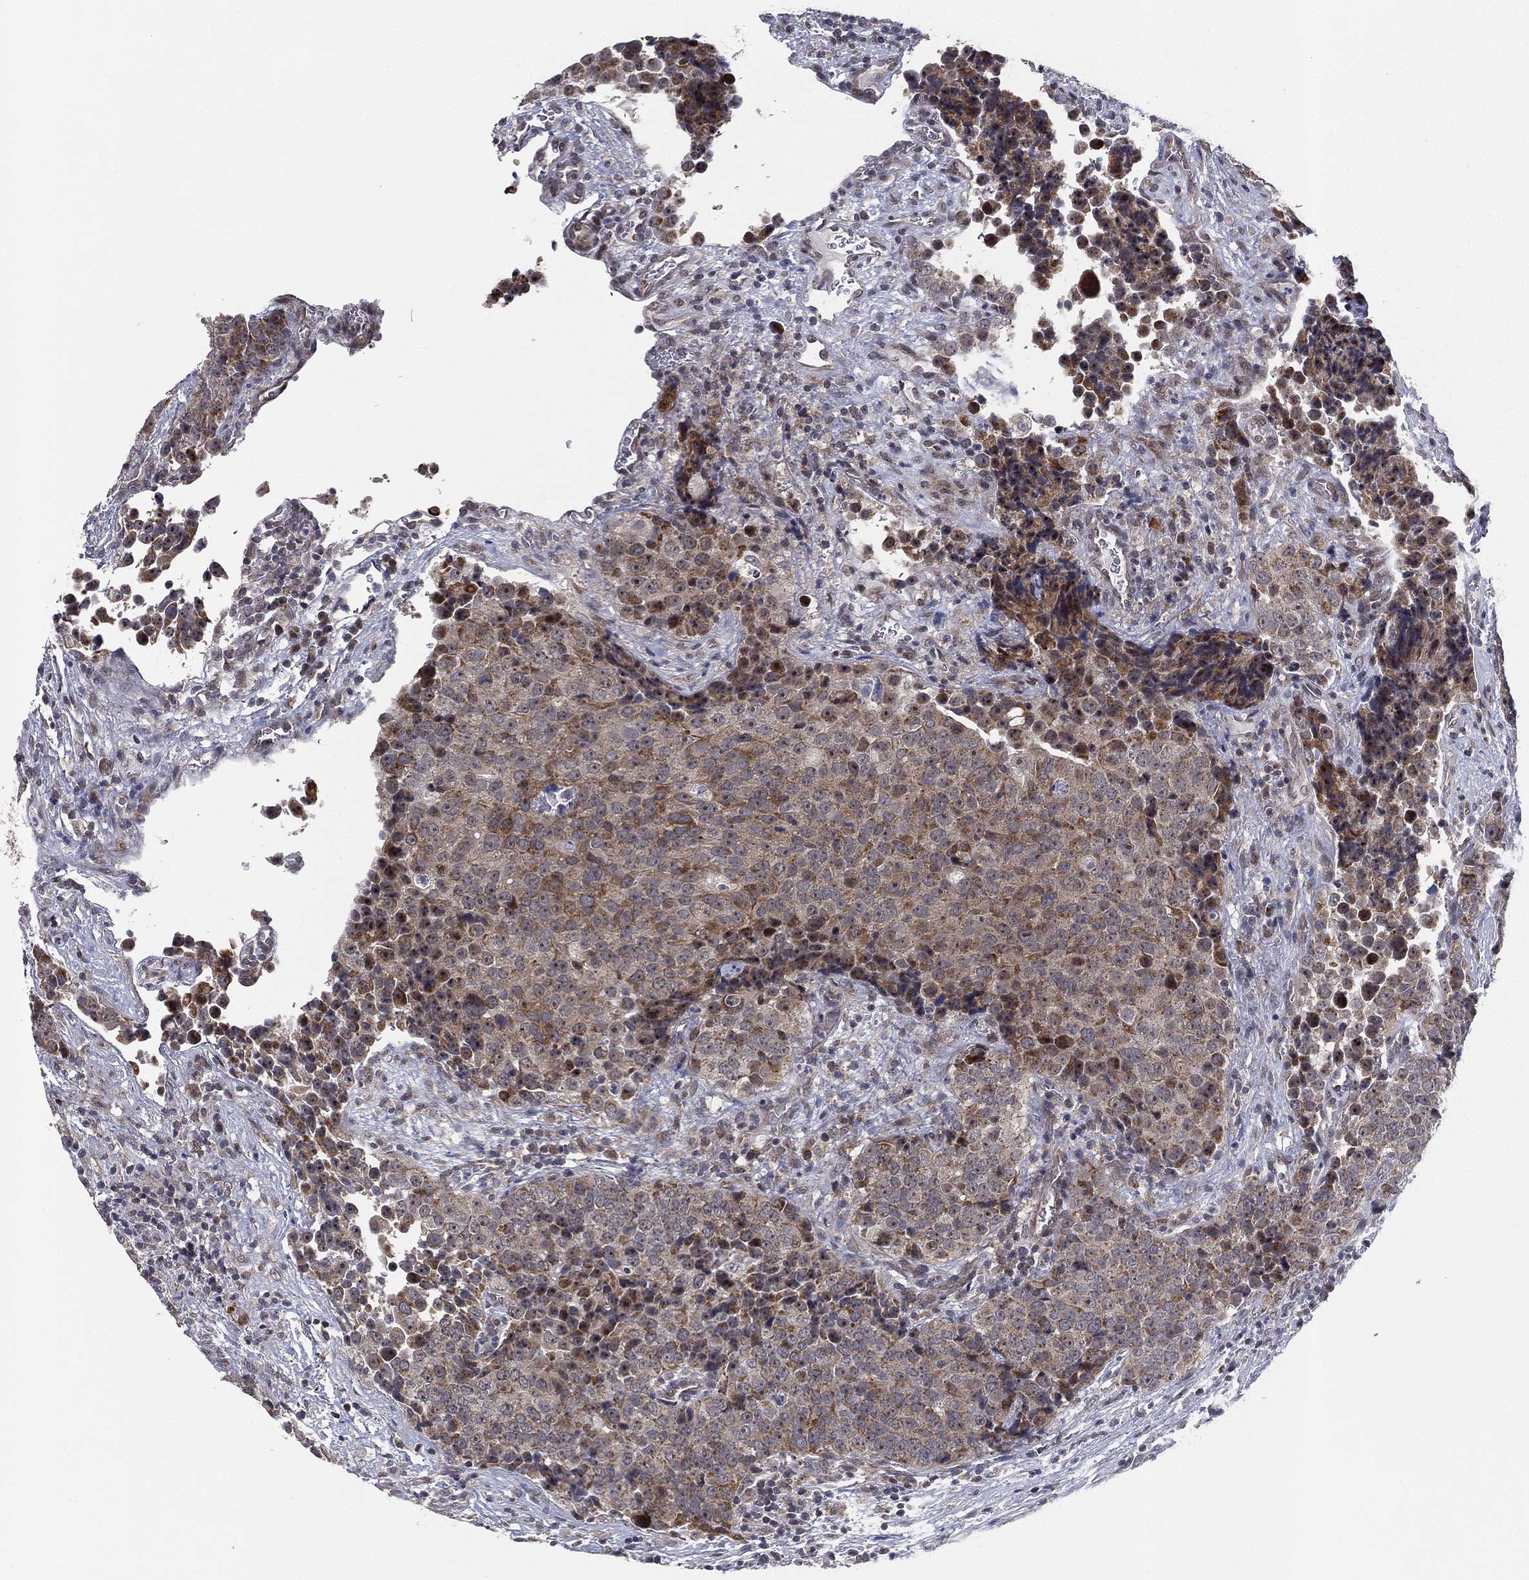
{"staining": {"intensity": "moderate", "quantity": "25%-75%", "location": "cytoplasmic/membranous,nuclear"}, "tissue": "urothelial cancer", "cell_type": "Tumor cells", "image_type": "cancer", "snomed": [{"axis": "morphology", "description": "Urothelial carcinoma, NOS"}, {"axis": "topography", "description": "Urinary bladder"}], "caption": "A brown stain labels moderate cytoplasmic/membranous and nuclear staining of a protein in urothelial cancer tumor cells.", "gene": "KAT14", "patient": {"sex": "male", "age": 52}}